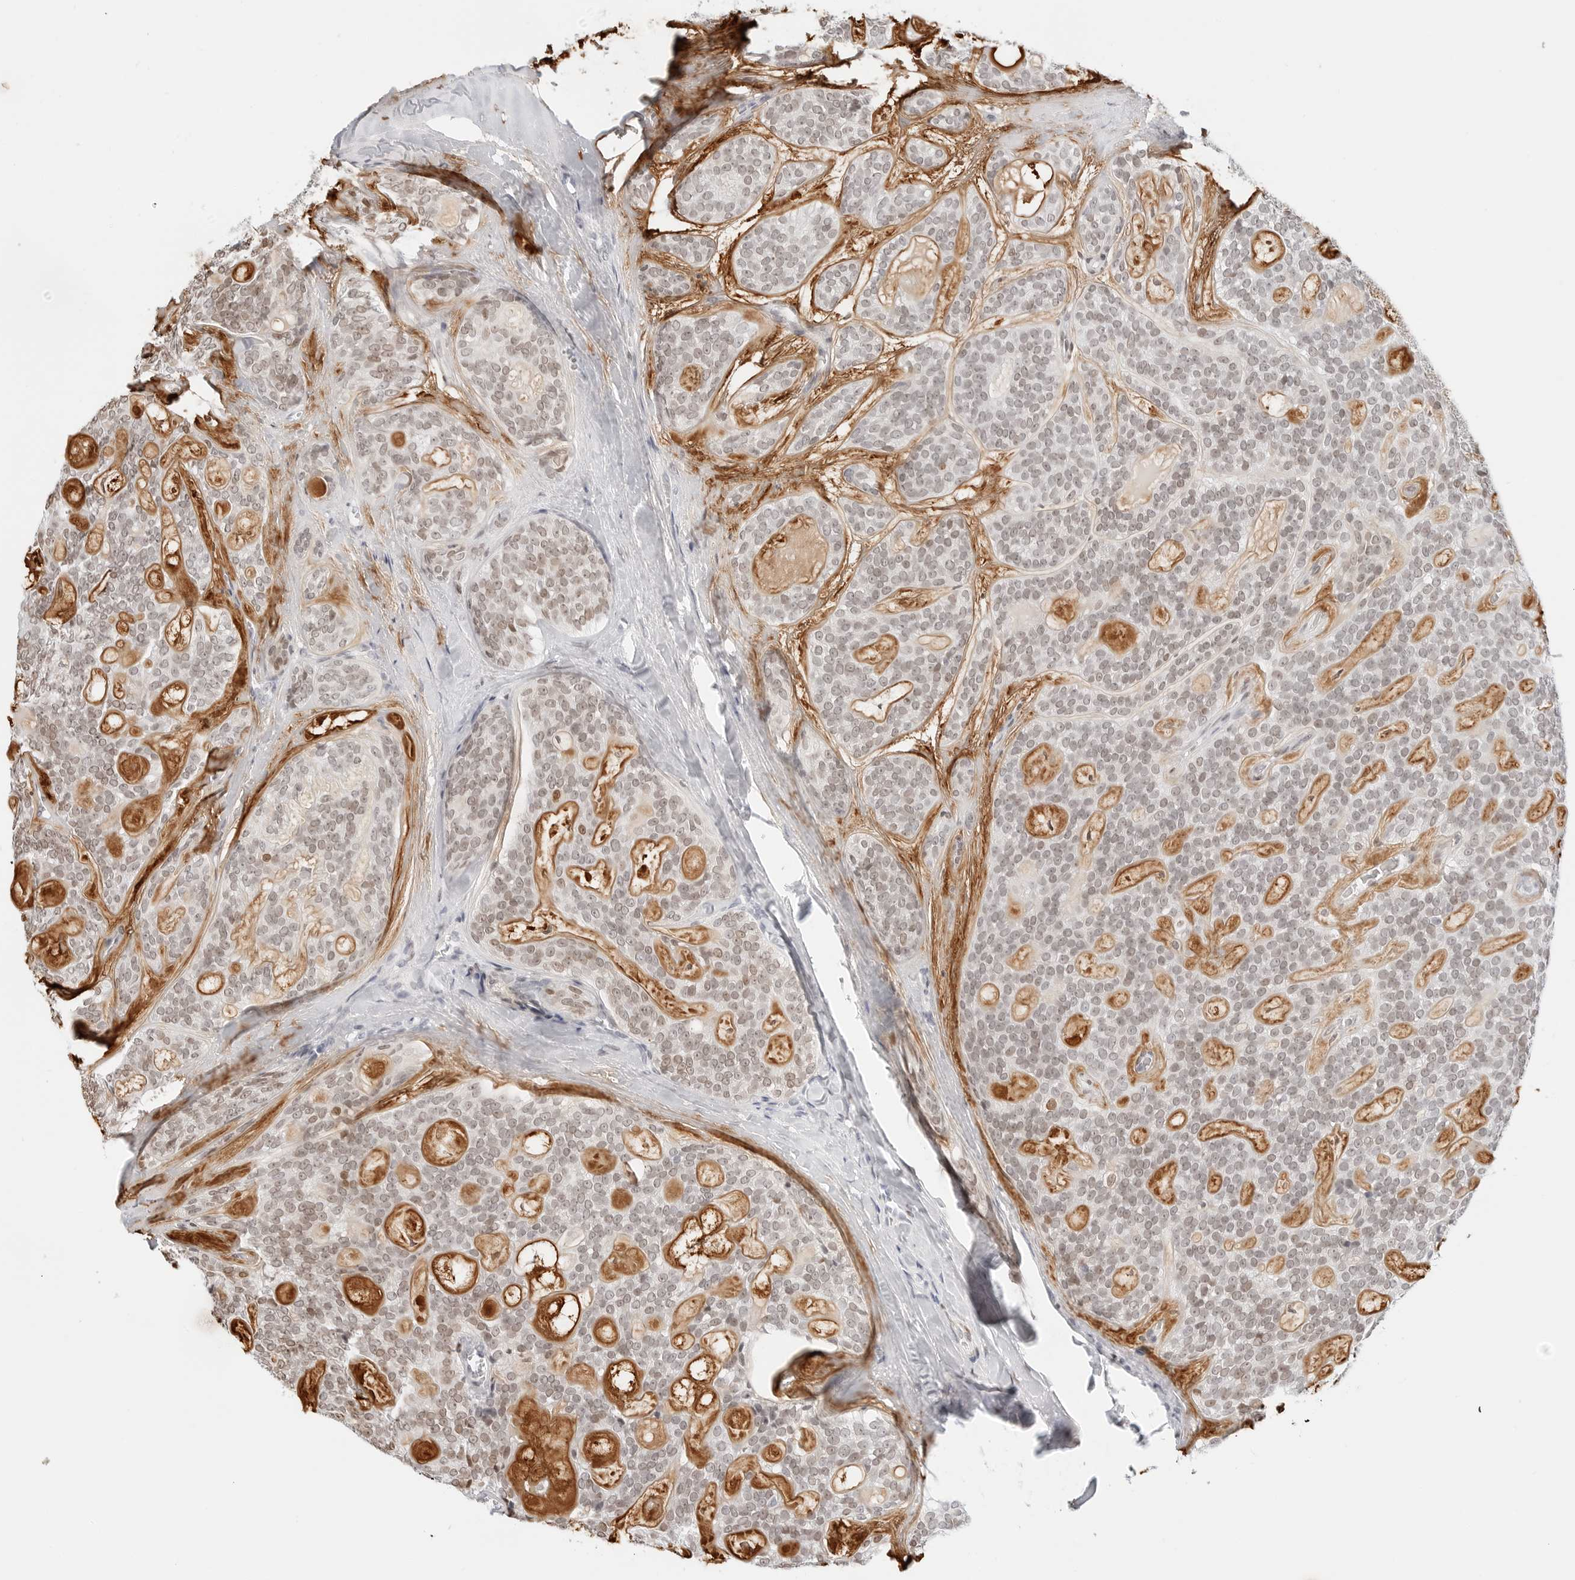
{"staining": {"intensity": "weak", "quantity": ">75%", "location": "nuclear"}, "tissue": "head and neck cancer", "cell_type": "Tumor cells", "image_type": "cancer", "snomed": [{"axis": "morphology", "description": "Adenocarcinoma, NOS"}, {"axis": "topography", "description": "Head-Neck"}], "caption": "IHC photomicrograph of head and neck cancer (adenocarcinoma) stained for a protein (brown), which demonstrates low levels of weak nuclear staining in about >75% of tumor cells.", "gene": "SPIDR", "patient": {"sex": "male", "age": 66}}